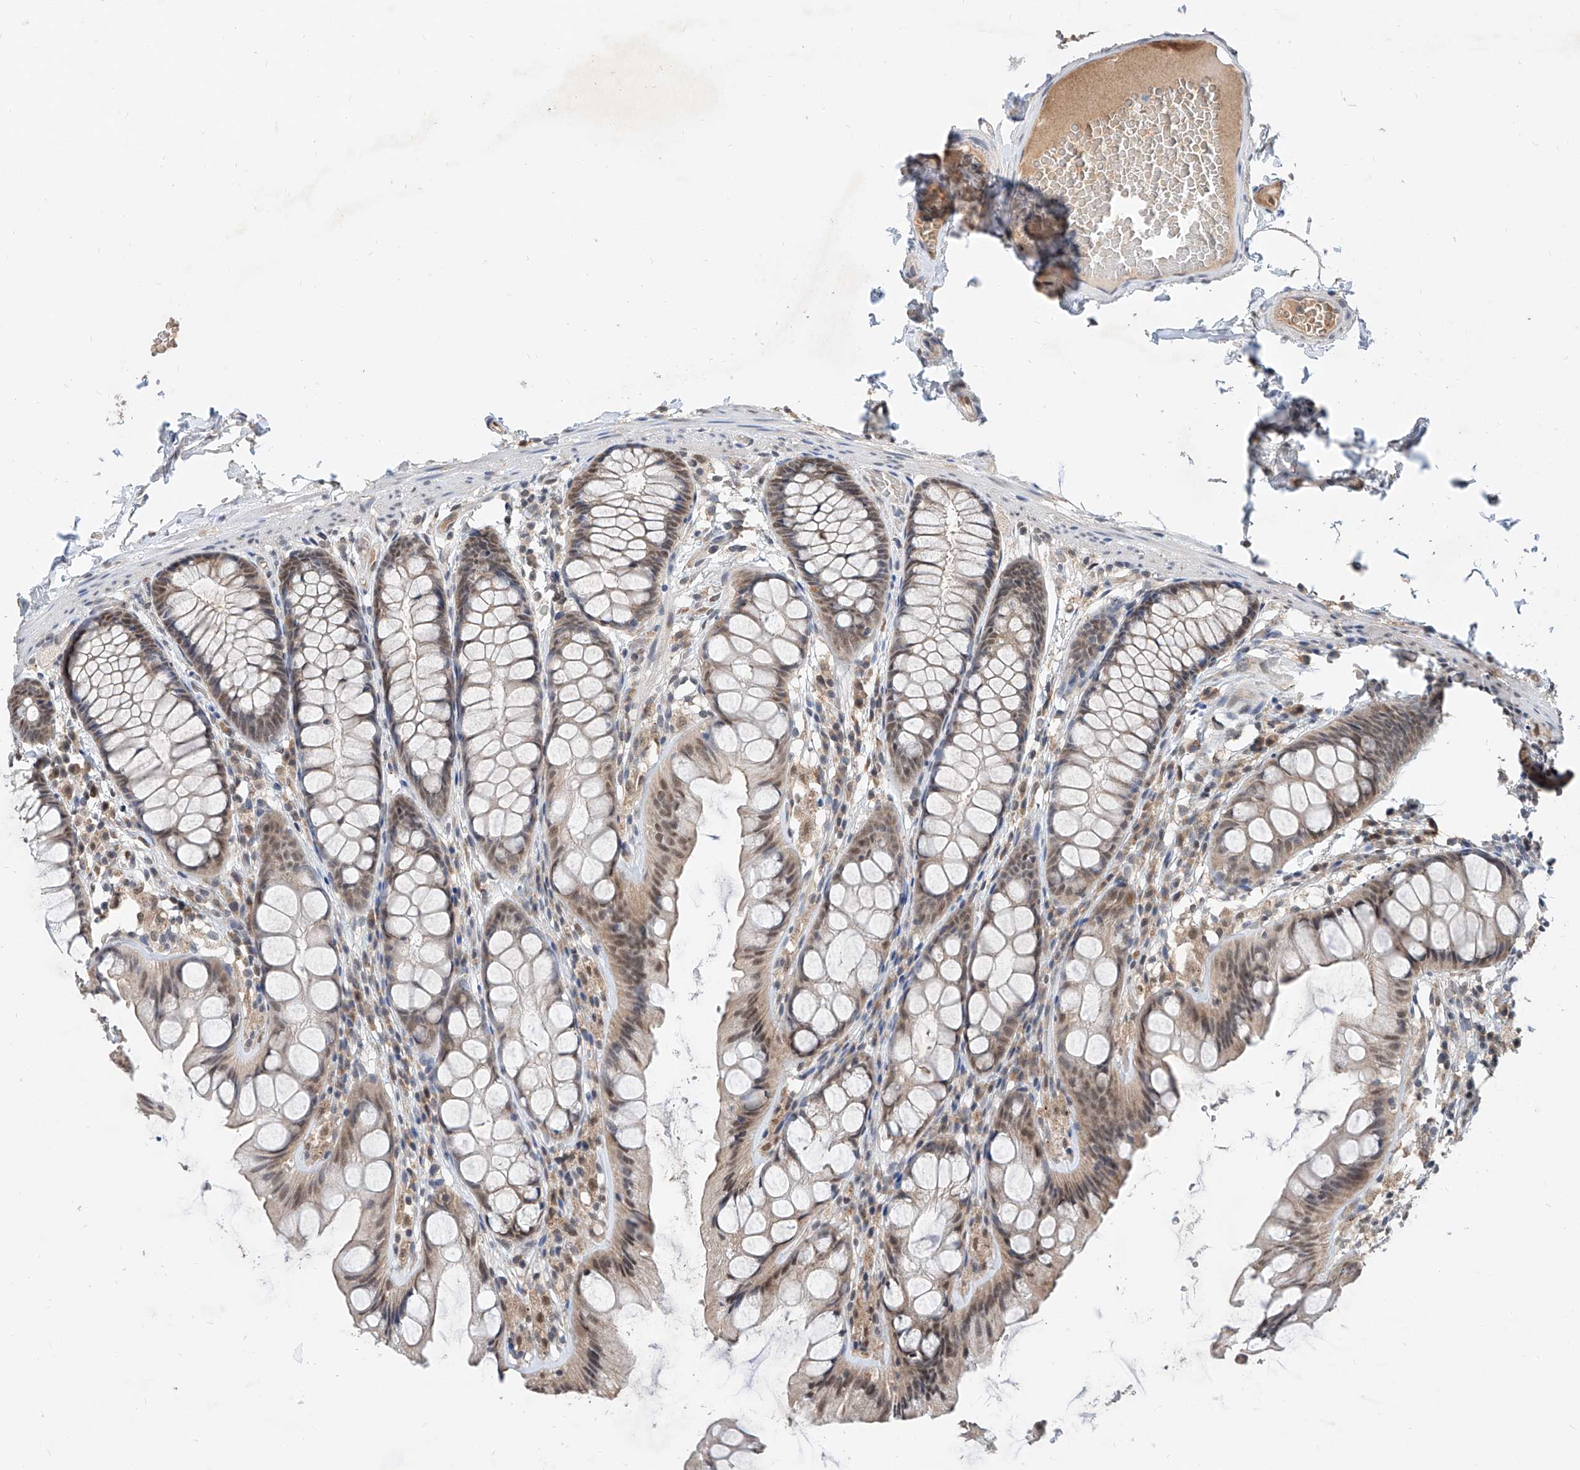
{"staining": {"intensity": "moderate", "quantity": "25%-75%", "location": "cytoplasmic/membranous"}, "tissue": "colon", "cell_type": "Endothelial cells", "image_type": "normal", "snomed": [{"axis": "morphology", "description": "Normal tissue, NOS"}, {"axis": "topography", "description": "Colon"}], "caption": "Protein expression analysis of unremarkable human colon reveals moderate cytoplasmic/membranous expression in about 25%-75% of endothelial cells.", "gene": "CARMIL3", "patient": {"sex": "male", "age": 47}}